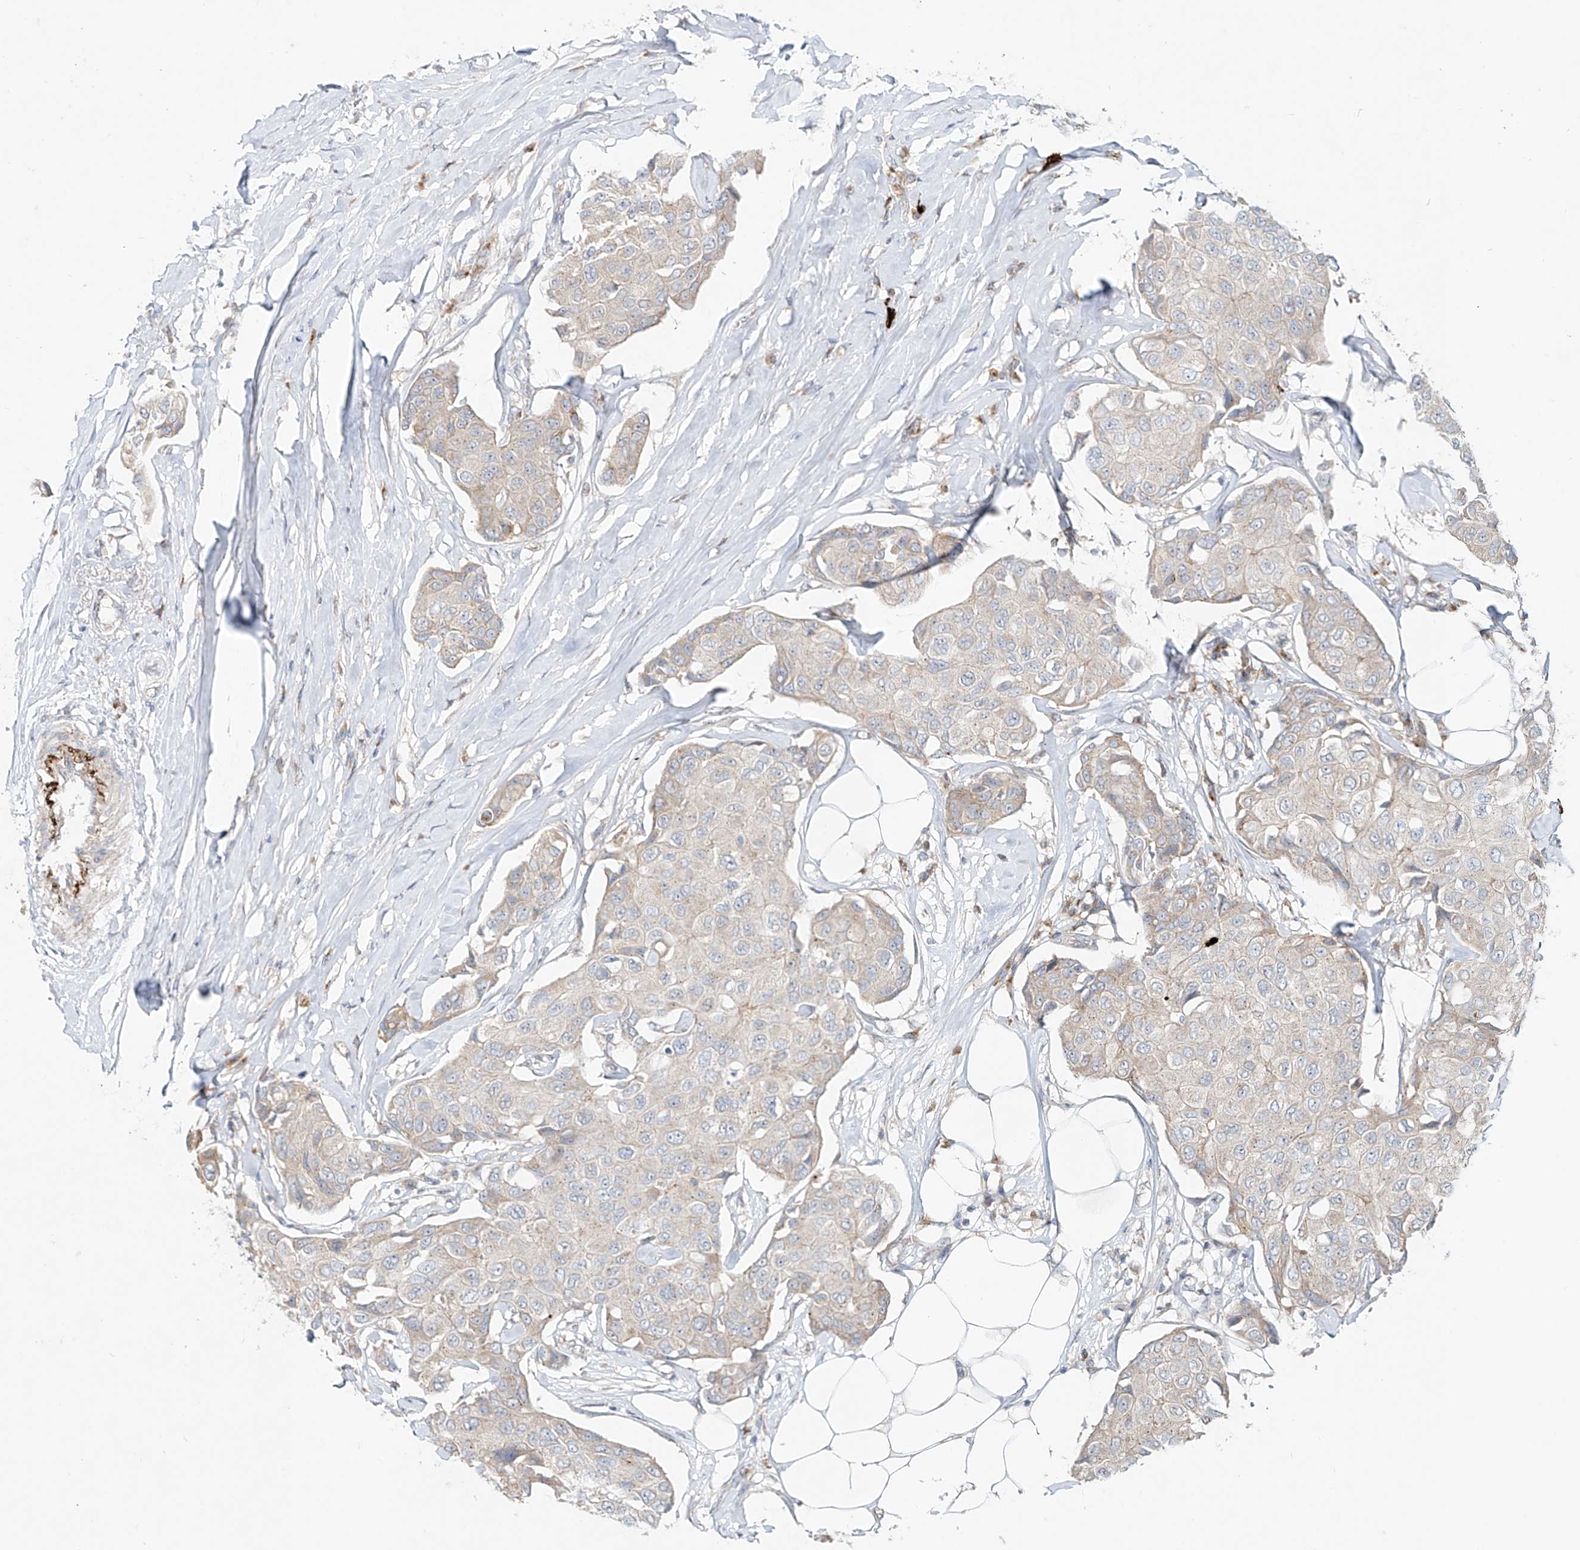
{"staining": {"intensity": "negative", "quantity": "none", "location": "none"}, "tissue": "breast cancer", "cell_type": "Tumor cells", "image_type": "cancer", "snomed": [{"axis": "morphology", "description": "Duct carcinoma"}, {"axis": "topography", "description": "Breast"}], "caption": "Immunohistochemistry of breast cancer exhibits no positivity in tumor cells.", "gene": "TJAP1", "patient": {"sex": "female", "age": 80}}